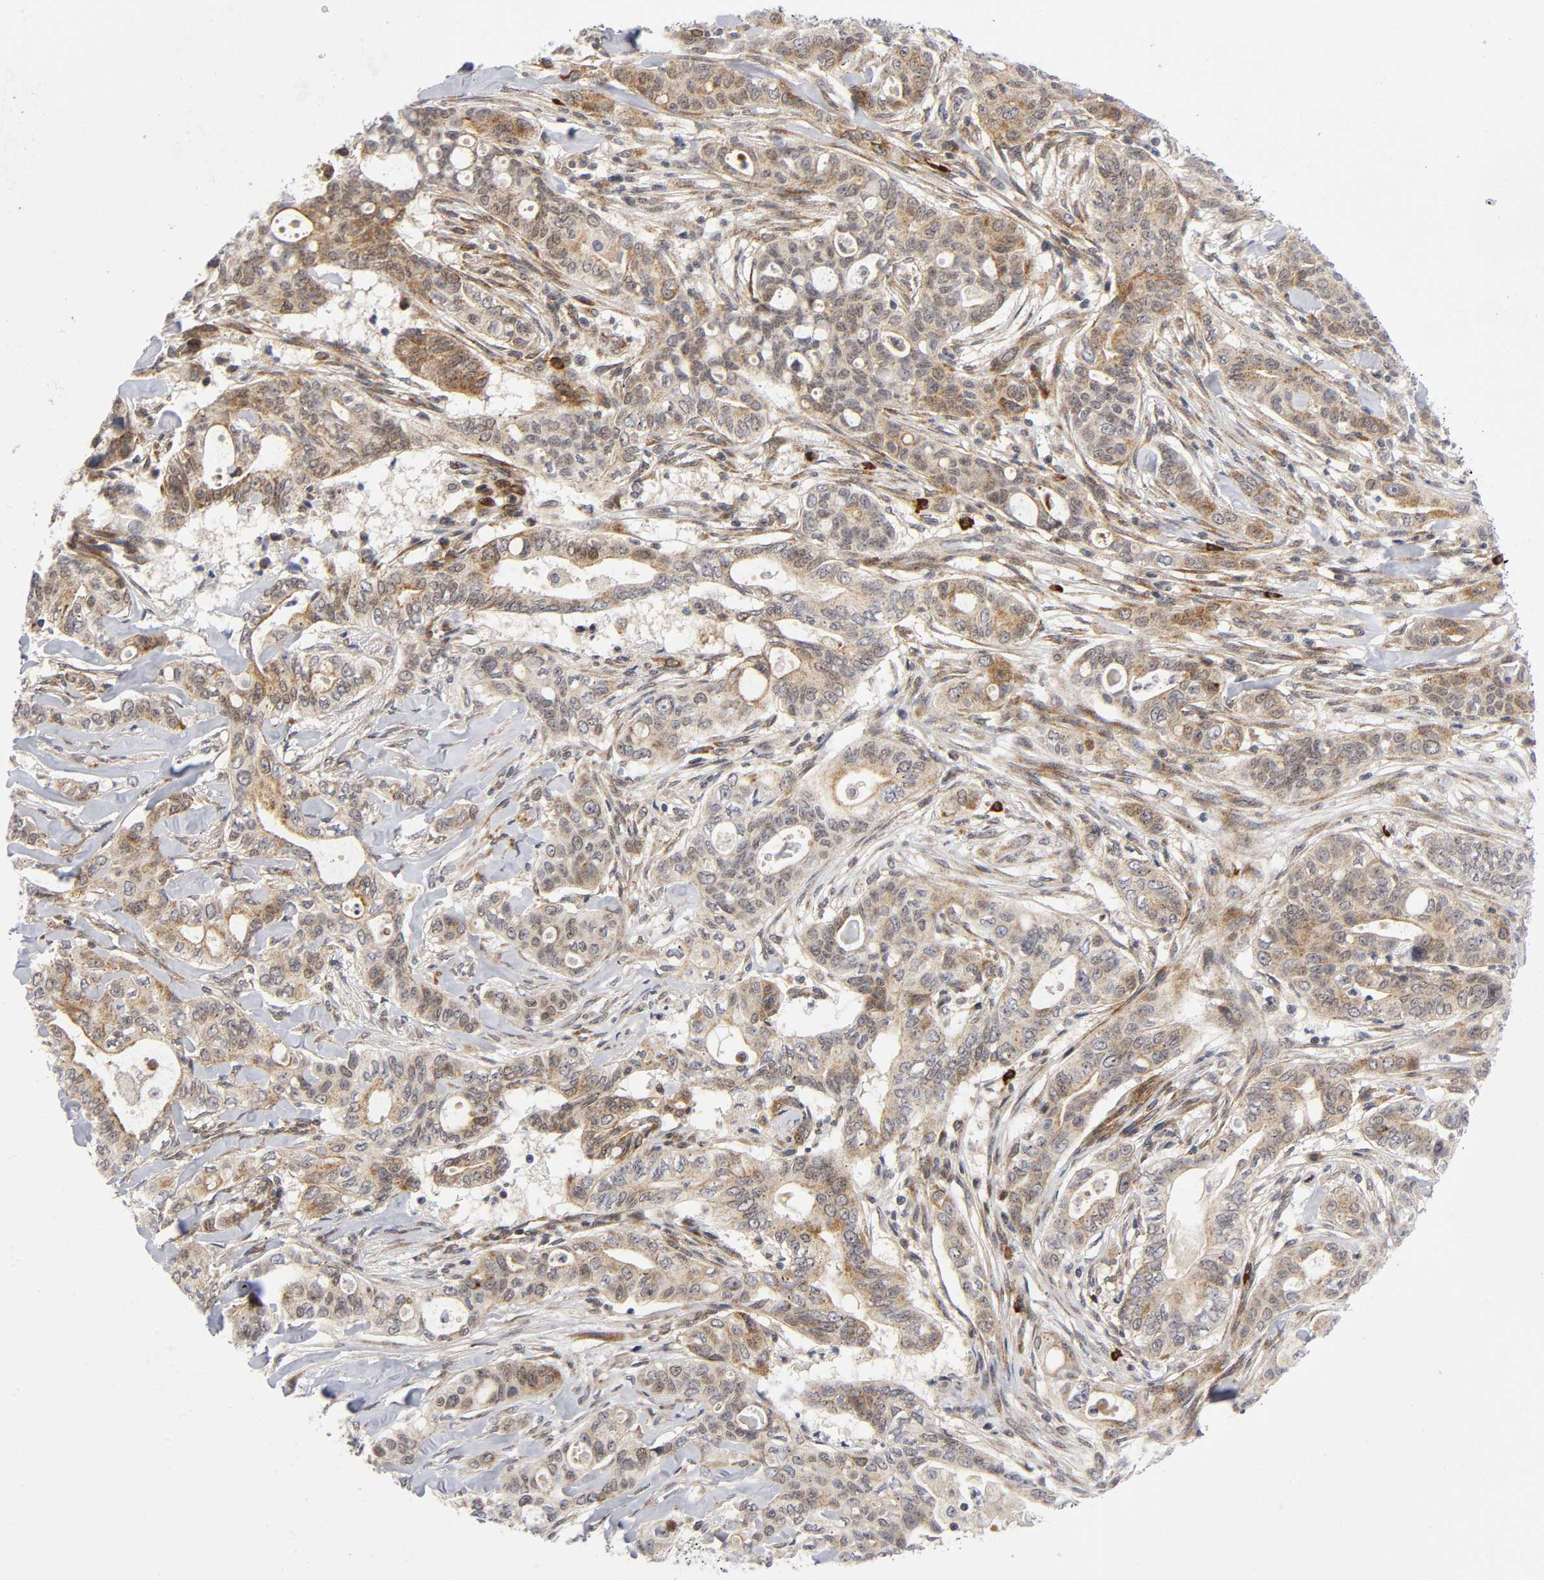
{"staining": {"intensity": "moderate", "quantity": ">75%", "location": "cytoplasmic/membranous"}, "tissue": "liver cancer", "cell_type": "Tumor cells", "image_type": "cancer", "snomed": [{"axis": "morphology", "description": "Cholangiocarcinoma"}, {"axis": "topography", "description": "Liver"}], "caption": "A medium amount of moderate cytoplasmic/membranous staining is appreciated in about >75% of tumor cells in liver cancer tissue. (DAB IHC with brightfield microscopy, high magnification).", "gene": "EIF5", "patient": {"sex": "female", "age": 67}}